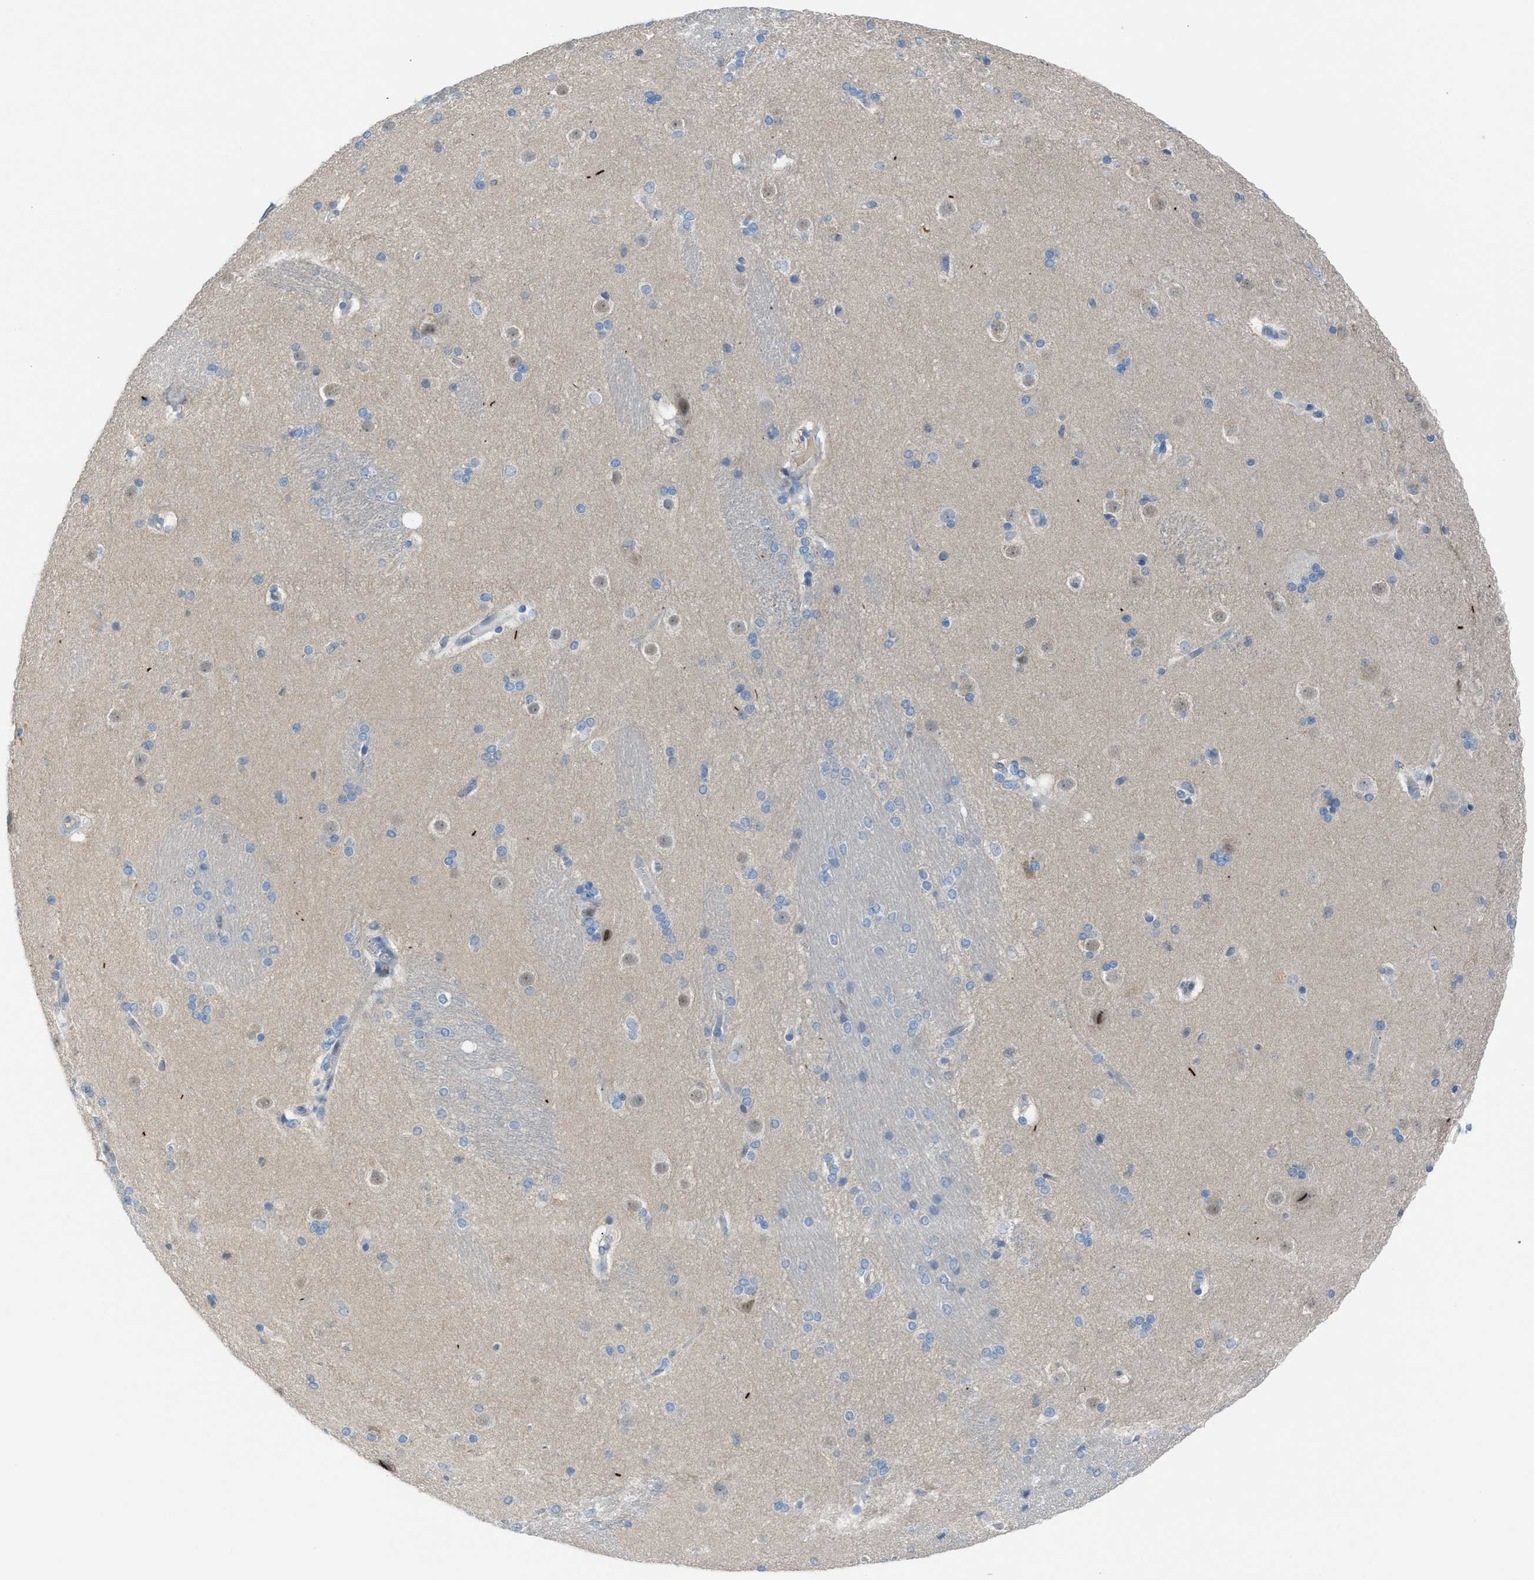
{"staining": {"intensity": "negative", "quantity": "none", "location": "none"}, "tissue": "caudate", "cell_type": "Glial cells", "image_type": "normal", "snomed": [{"axis": "morphology", "description": "Normal tissue, NOS"}, {"axis": "topography", "description": "Lateral ventricle wall"}], "caption": "High power microscopy image of an immunohistochemistry (IHC) photomicrograph of normal caudate, revealing no significant positivity in glial cells. (Stains: DAB (3,3'-diaminobenzidine) IHC with hematoxylin counter stain, Microscopy: brightfield microscopy at high magnification).", "gene": "CLEC10A", "patient": {"sex": "female", "age": 19}}